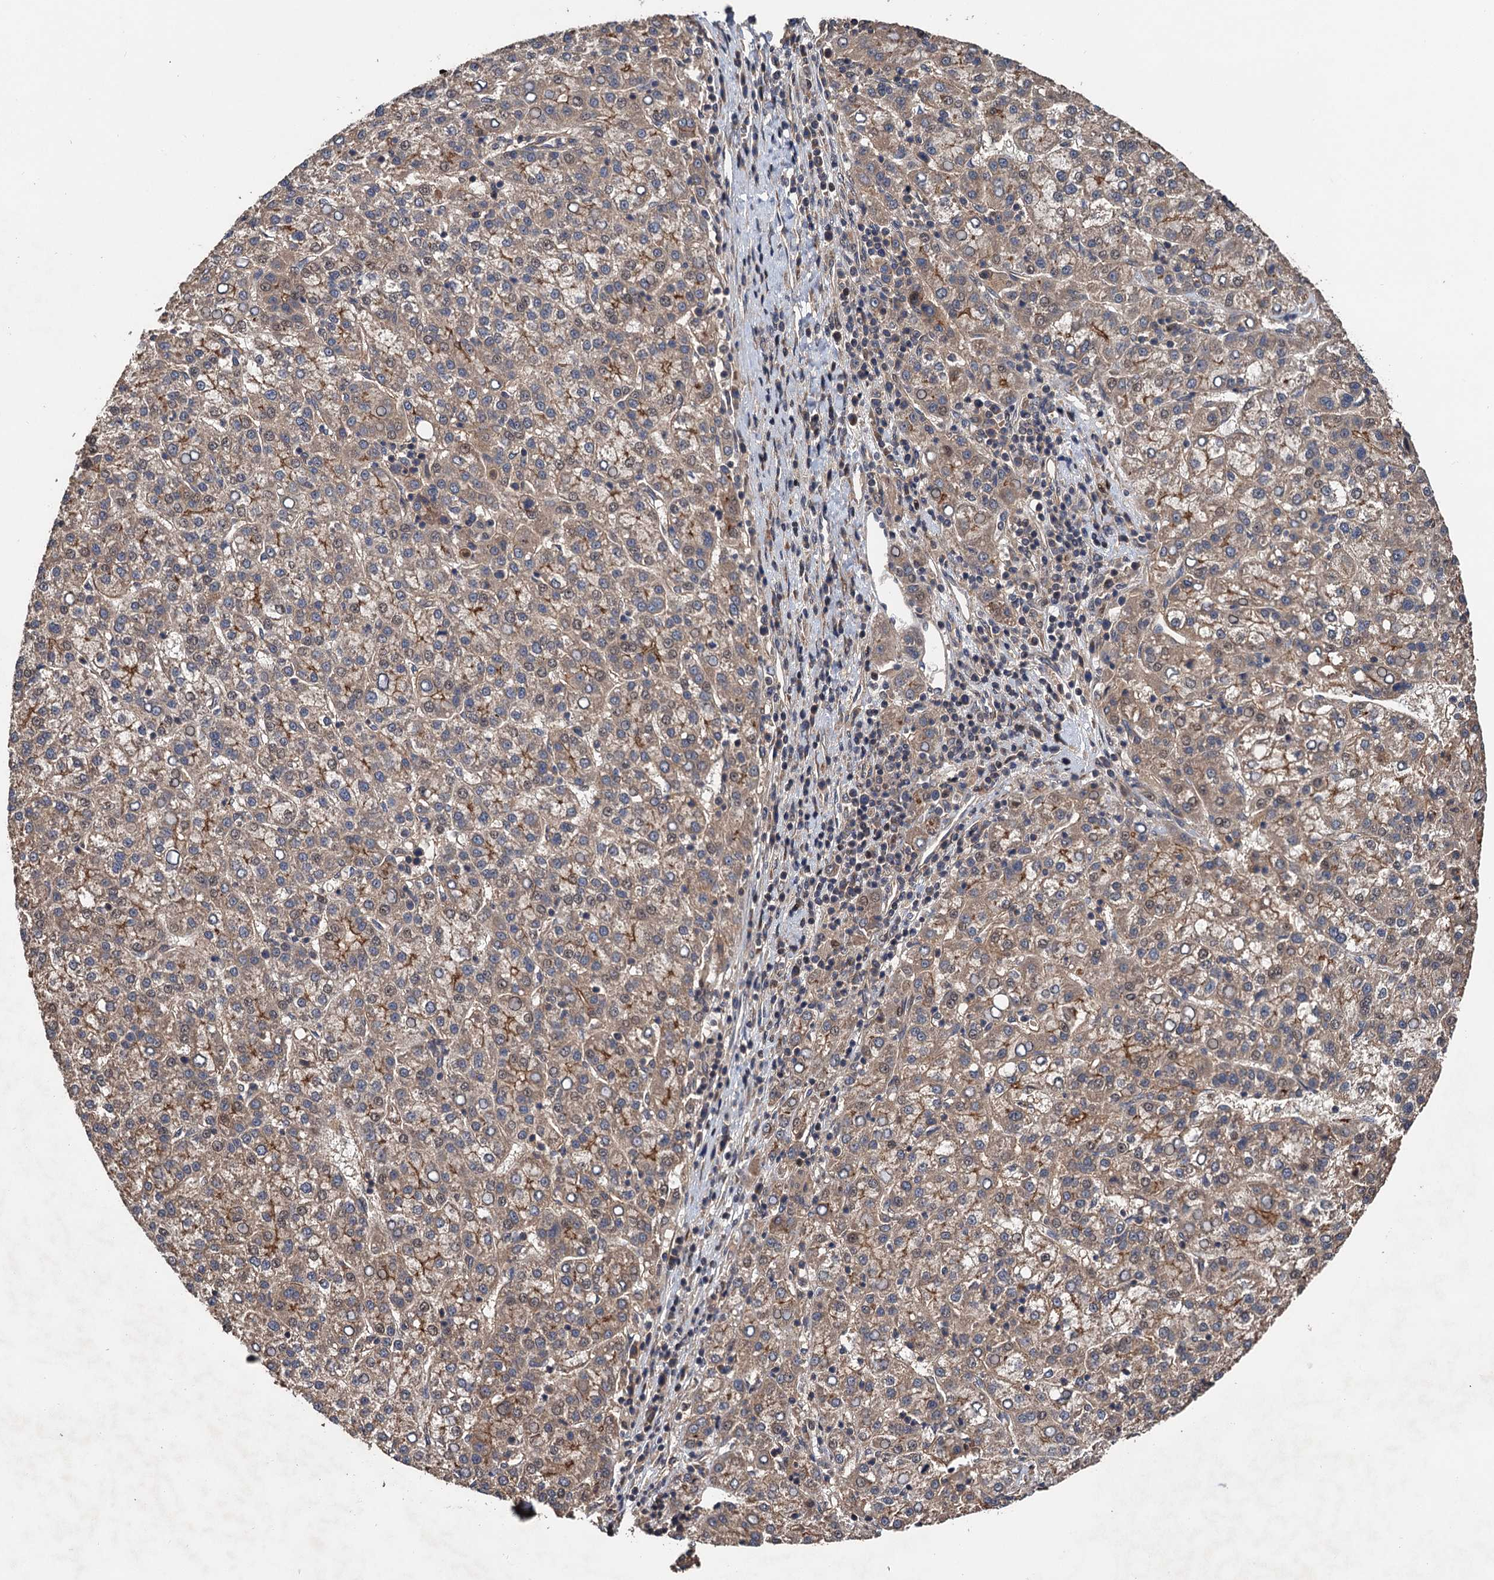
{"staining": {"intensity": "weak", "quantity": ">75%", "location": "cytoplasmic/membranous"}, "tissue": "liver cancer", "cell_type": "Tumor cells", "image_type": "cancer", "snomed": [{"axis": "morphology", "description": "Carcinoma, Hepatocellular, NOS"}, {"axis": "topography", "description": "Liver"}], "caption": "IHC of liver hepatocellular carcinoma exhibits low levels of weak cytoplasmic/membranous expression in about >75% of tumor cells. The protein is stained brown, and the nuclei are stained in blue (DAB IHC with brightfield microscopy, high magnification).", "gene": "TMEM39B", "patient": {"sex": "female", "age": 58}}